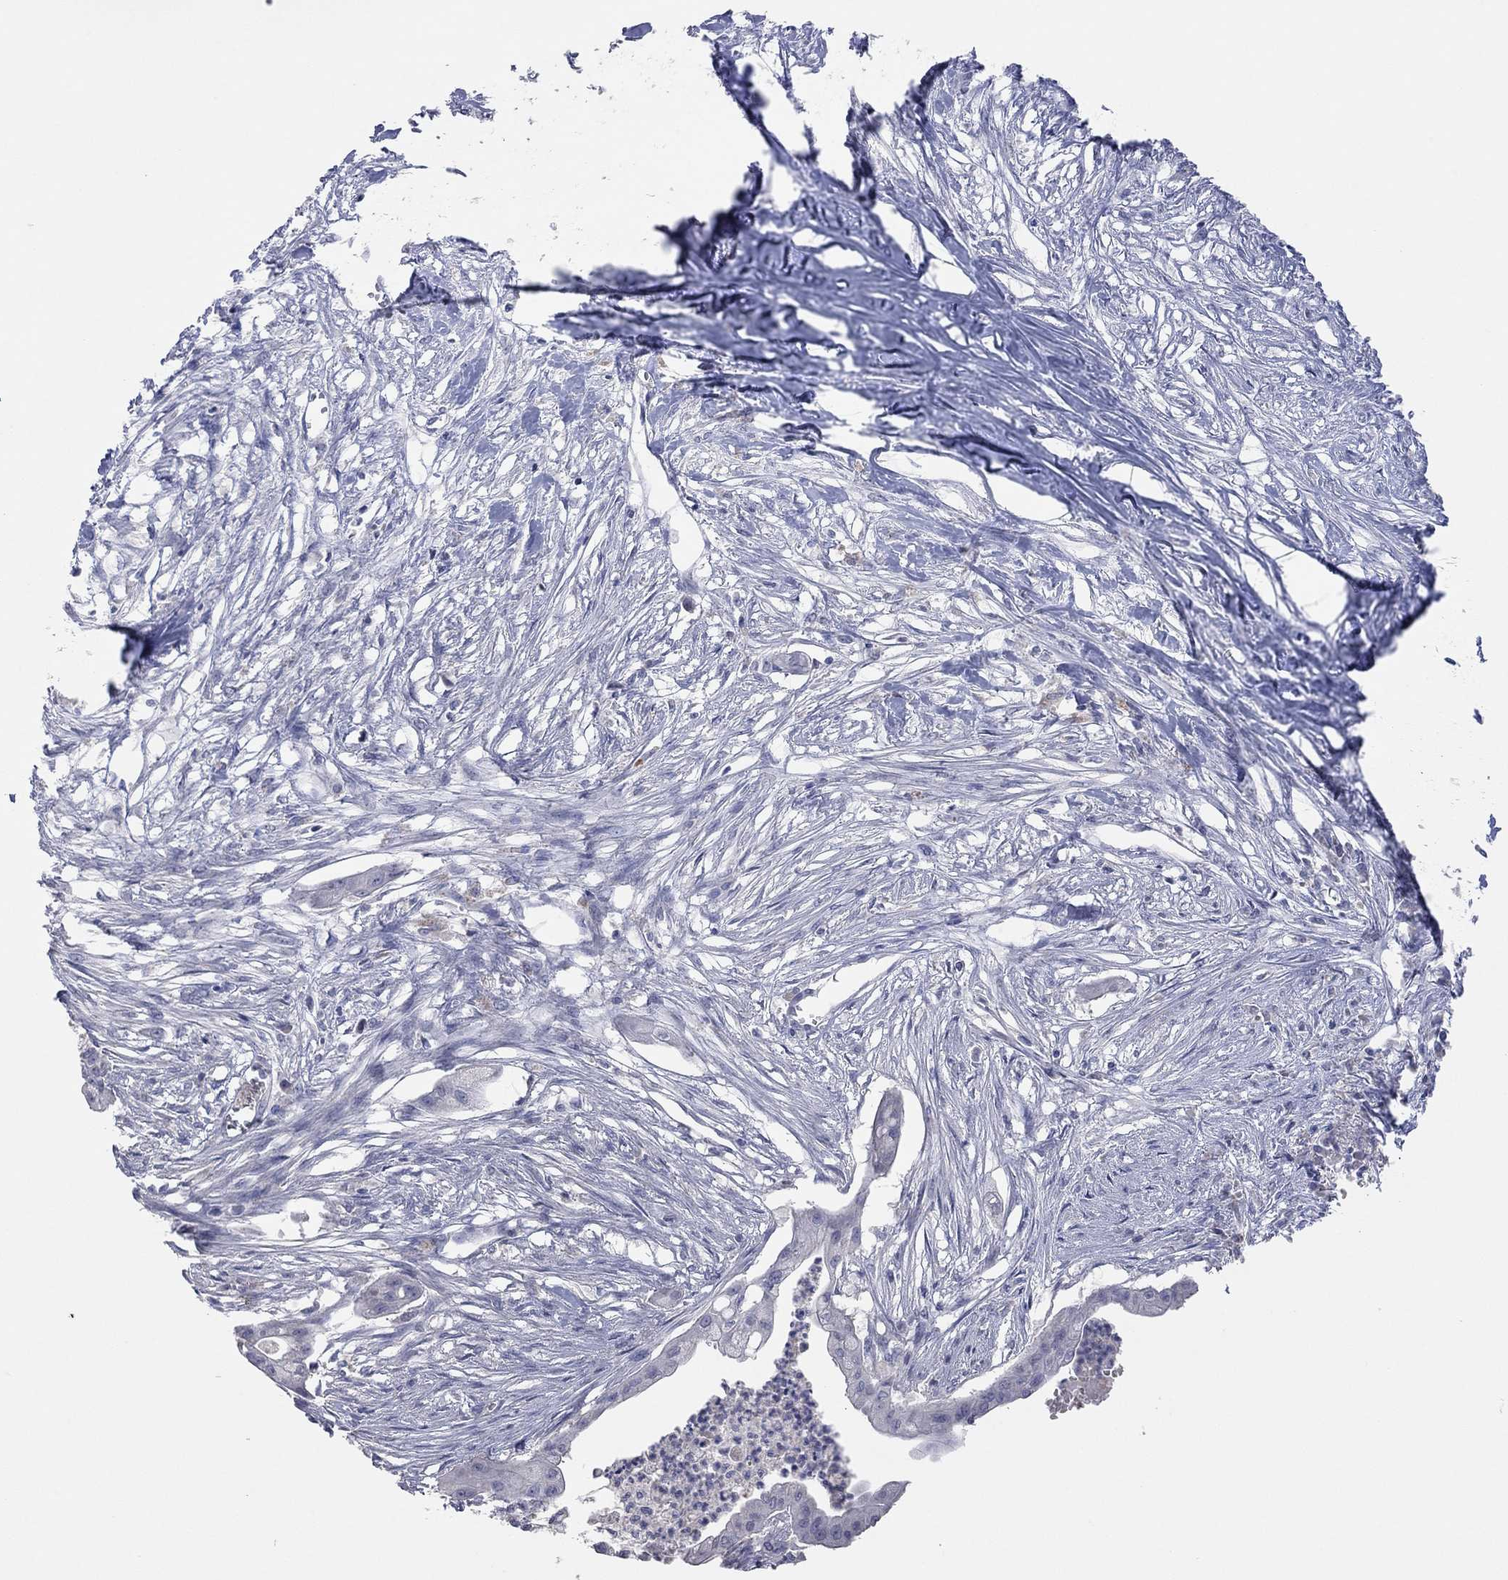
{"staining": {"intensity": "negative", "quantity": "none", "location": "none"}, "tissue": "pancreatic cancer", "cell_type": "Tumor cells", "image_type": "cancer", "snomed": [{"axis": "morphology", "description": "Normal tissue, NOS"}, {"axis": "morphology", "description": "Adenocarcinoma, NOS"}, {"axis": "topography", "description": "Pancreas"}], "caption": "The image reveals no staining of tumor cells in pancreatic adenocarcinoma.", "gene": "MMP13", "patient": {"sex": "female", "age": 58}}